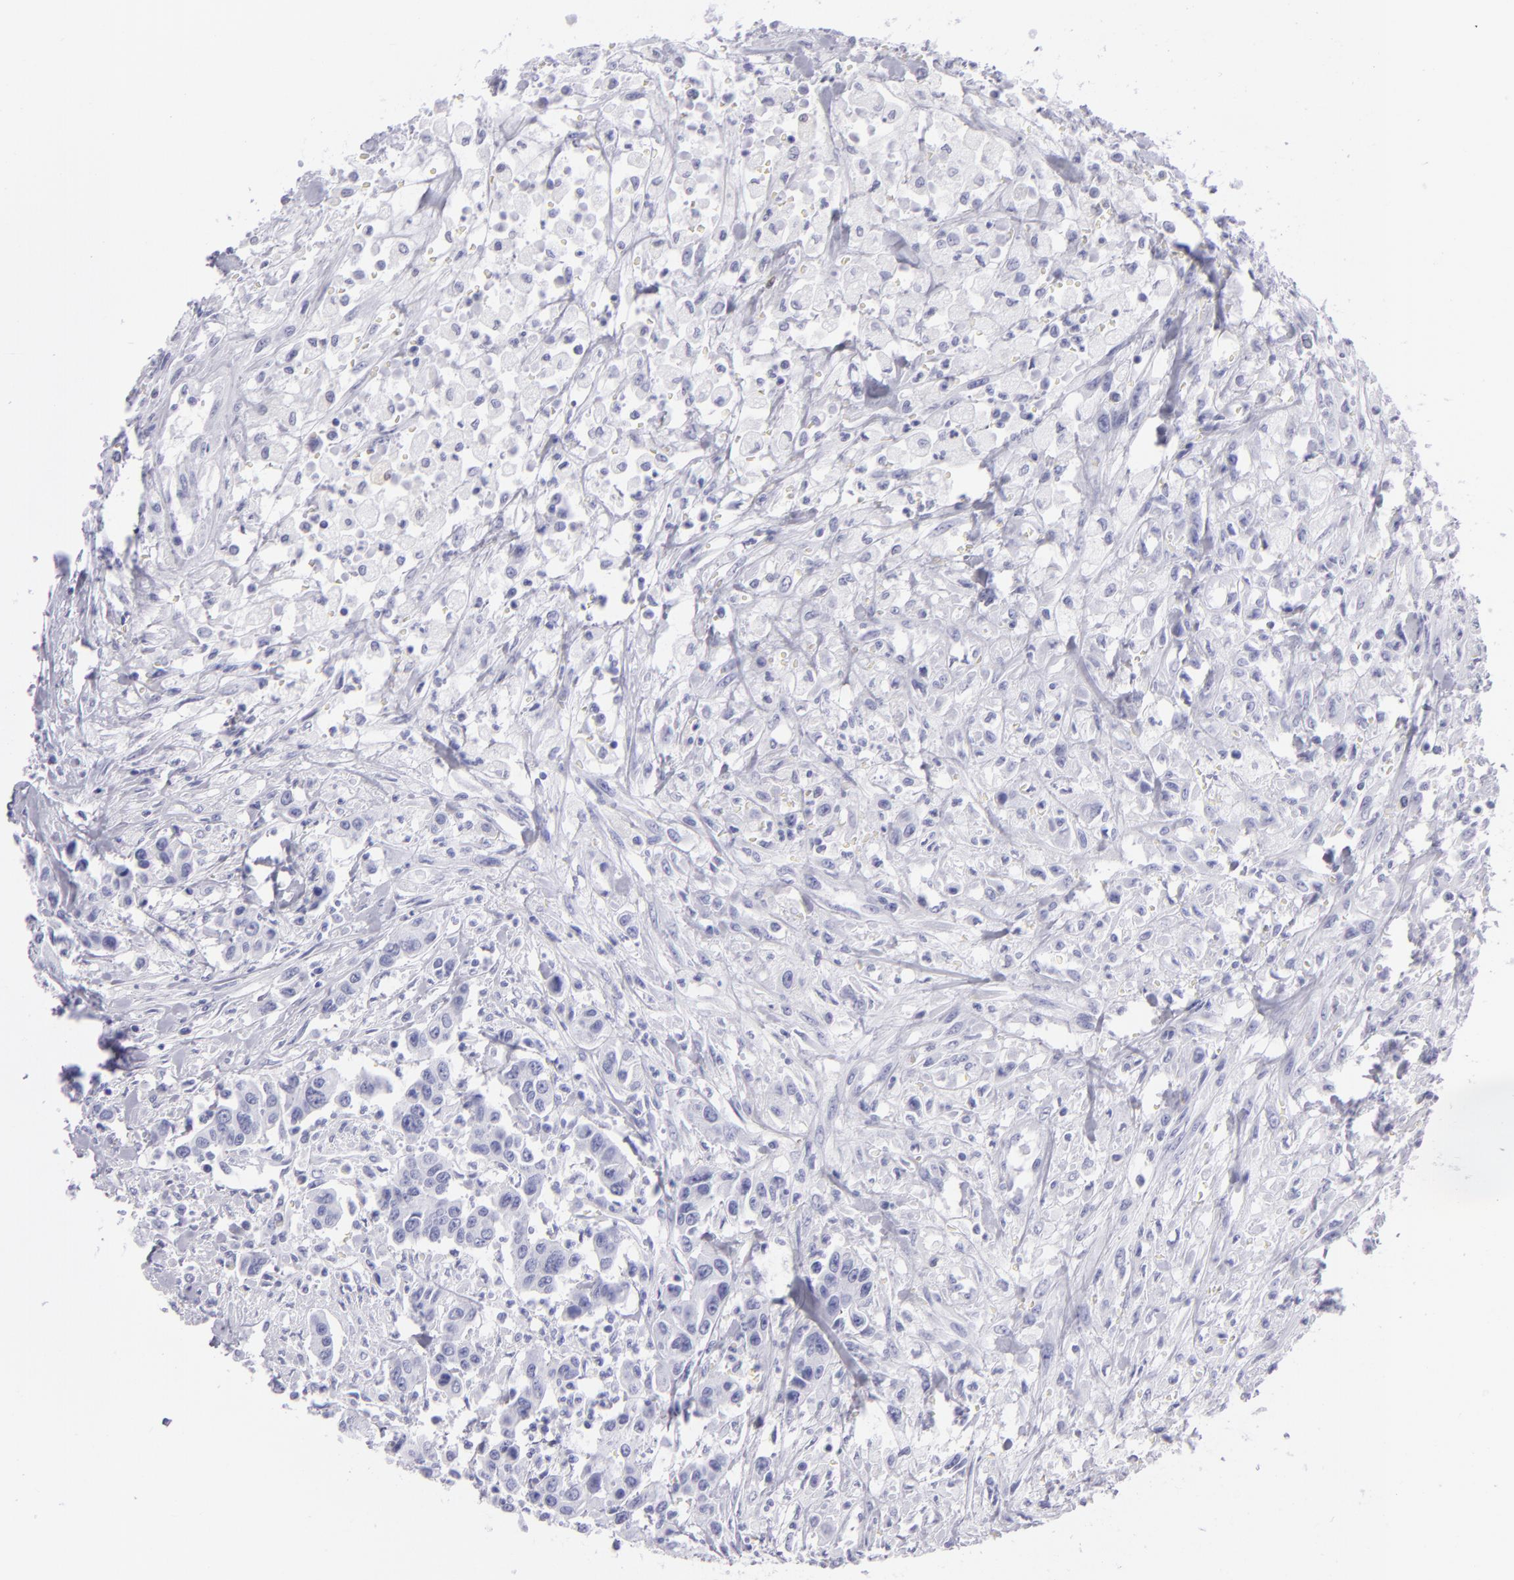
{"staining": {"intensity": "negative", "quantity": "none", "location": "none"}, "tissue": "urothelial cancer", "cell_type": "Tumor cells", "image_type": "cancer", "snomed": [{"axis": "morphology", "description": "Urothelial carcinoma, High grade"}, {"axis": "topography", "description": "Urinary bladder"}], "caption": "DAB immunohistochemical staining of urothelial cancer reveals no significant positivity in tumor cells.", "gene": "PVALB", "patient": {"sex": "male", "age": 86}}